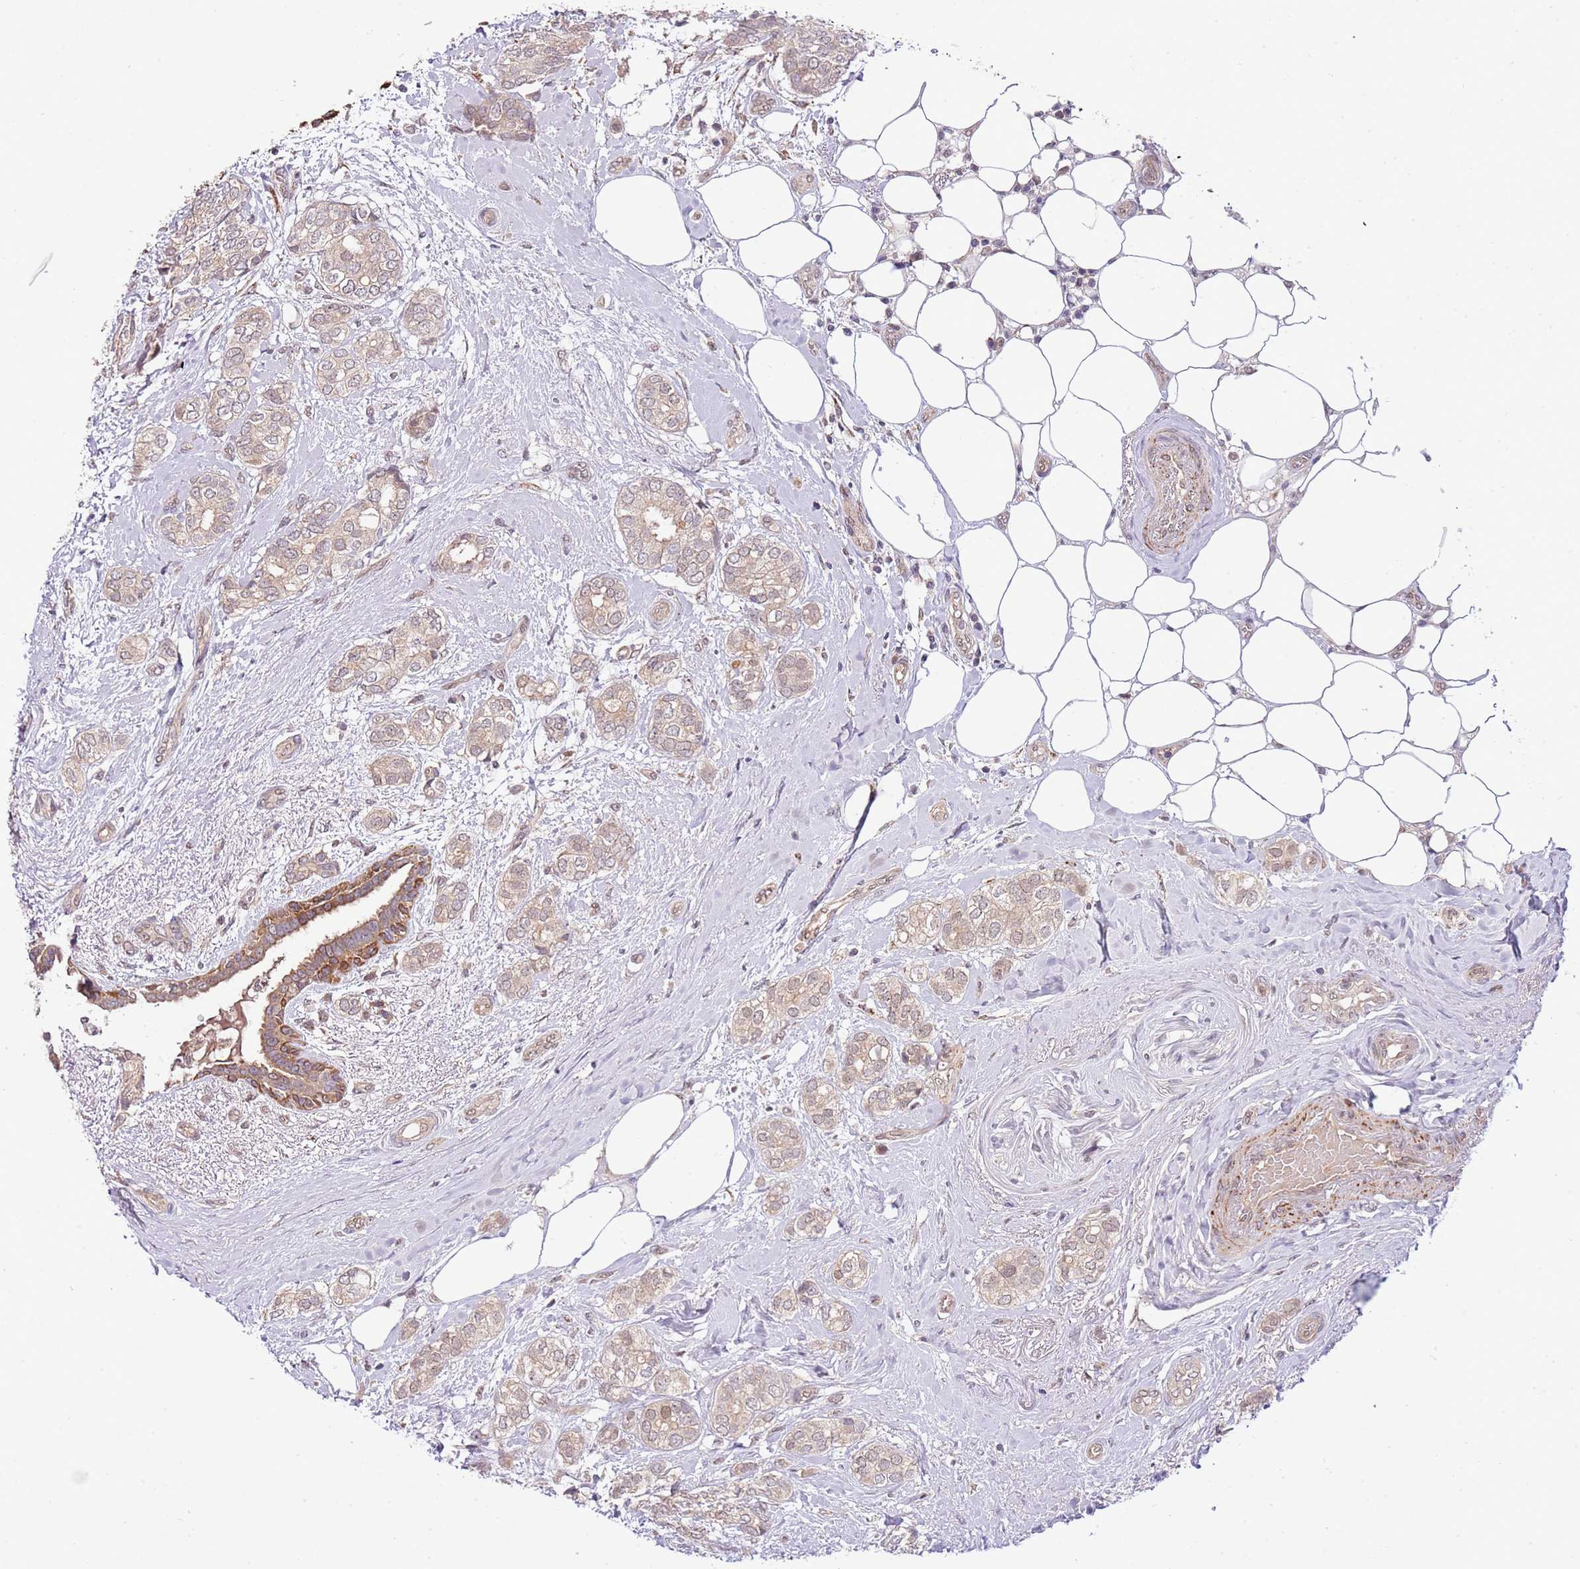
{"staining": {"intensity": "weak", "quantity": ">75%", "location": "cytoplasmic/membranous"}, "tissue": "breast cancer", "cell_type": "Tumor cells", "image_type": "cancer", "snomed": [{"axis": "morphology", "description": "Duct carcinoma"}, {"axis": "topography", "description": "Breast"}], "caption": "There is low levels of weak cytoplasmic/membranous staining in tumor cells of breast infiltrating ductal carcinoma, as demonstrated by immunohistochemical staining (brown color).", "gene": "CHD1", "patient": {"sex": "female", "age": 73}}